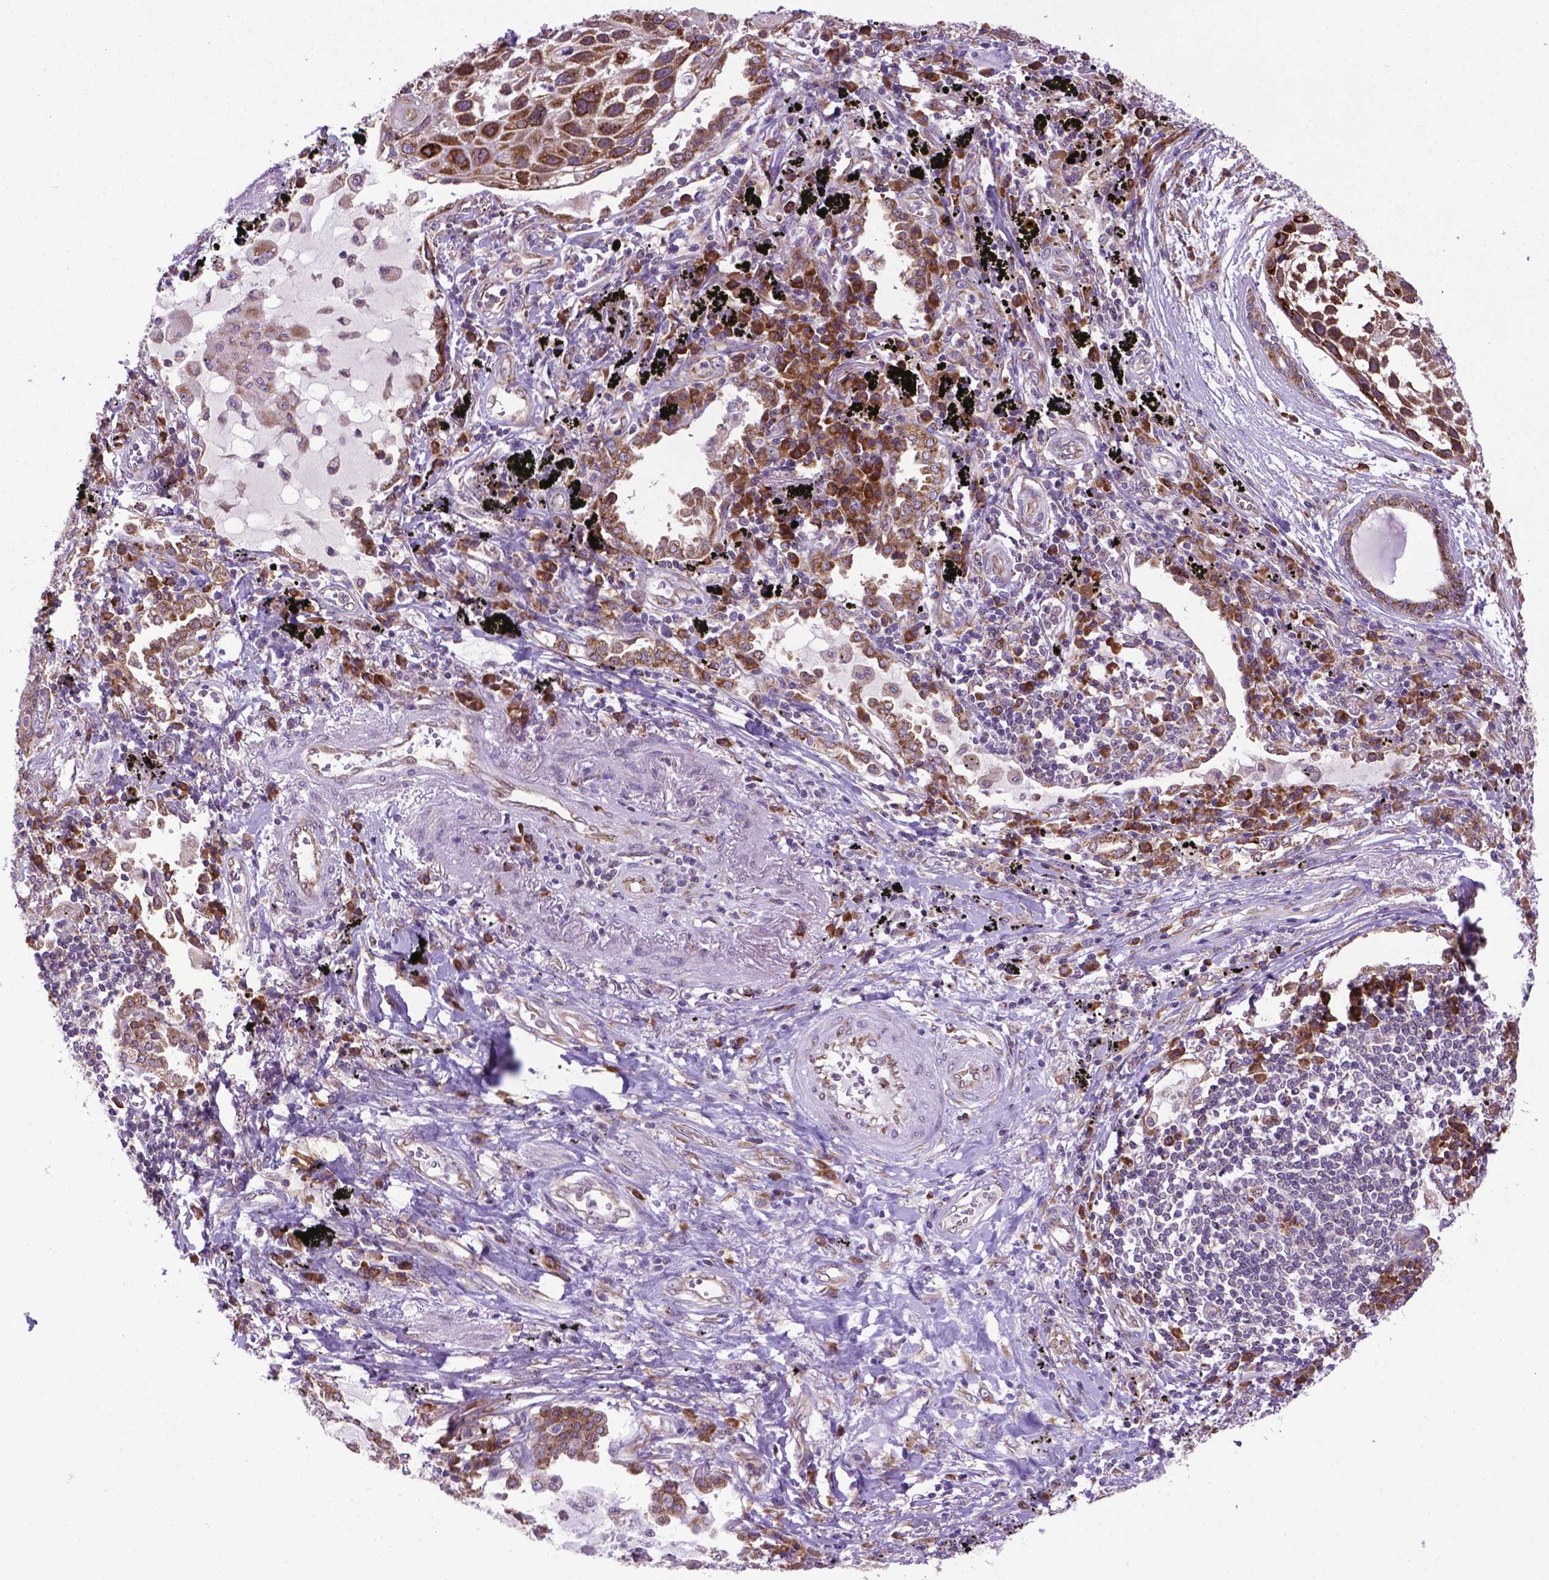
{"staining": {"intensity": "moderate", "quantity": ">75%", "location": "cytoplasmic/membranous"}, "tissue": "lung cancer", "cell_type": "Tumor cells", "image_type": "cancer", "snomed": [{"axis": "morphology", "description": "Squamous cell carcinoma, NOS"}, {"axis": "topography", "description": "Lung"}], "caption": "Tumor cells reveal moderate cytoplasmic/membranous positivity in approximately >75% of cells in lung cancer.", "gene": "WDR83OS", "patient": {"sex": "male", "age": 78}}